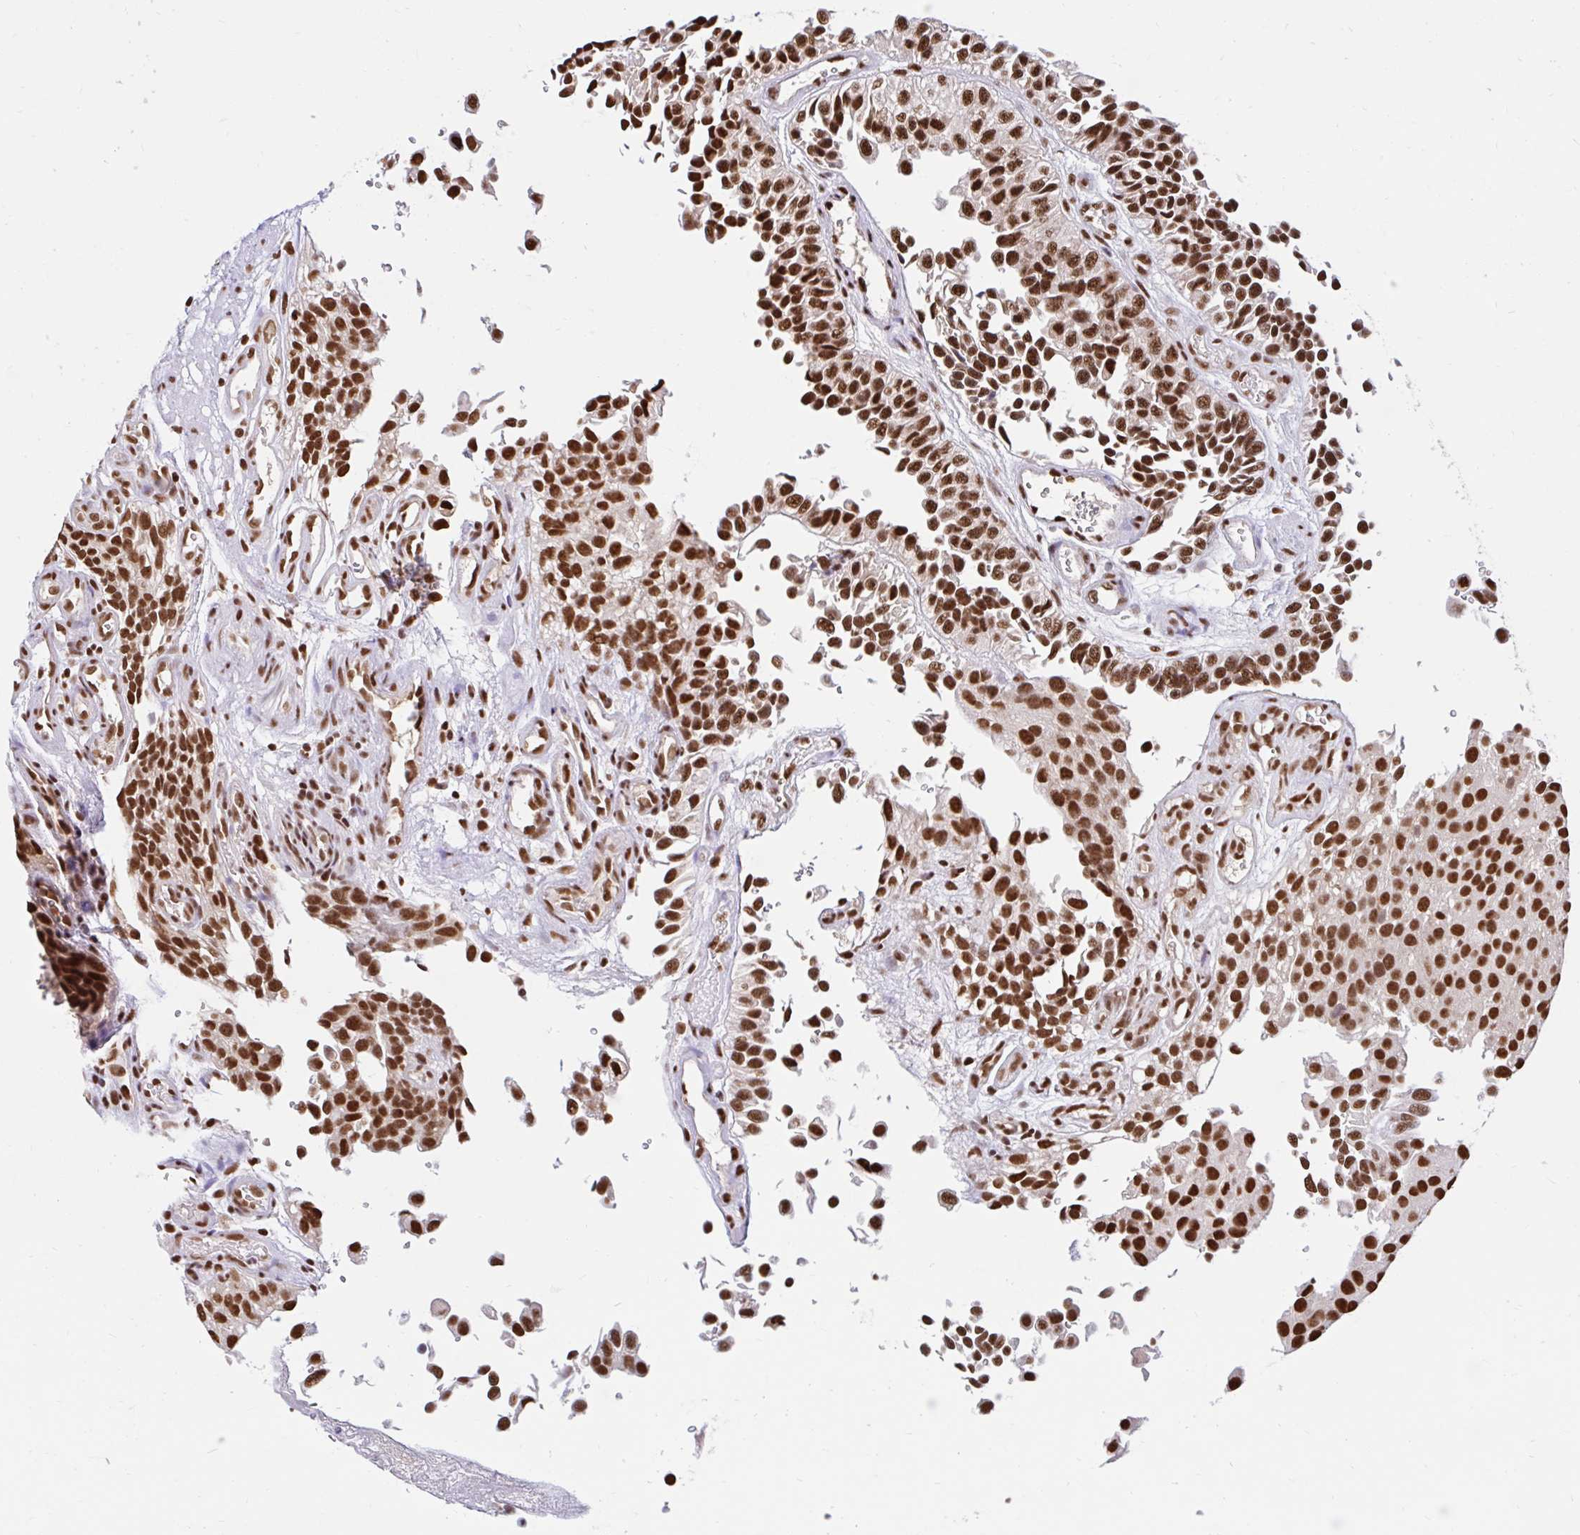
{"staining": {"intensity": "strong", "quantity": ">75%", "location": "nuclear"}, "tissue": "urothelial cancer", "cell_type": "Tumor cells", "image_type": "cancer", "snomed": [{"axis": "morphology", "description": "Urothelial carcinoma, NOS"}, {"axis": "topography", "description": "Urinary bladder"}], "caption": "High-magnification brightfield microscopy of urothelial cancer stained with DAB (3,3'-diaminobenzidine) (brown) and counterstained with hematoxylin (blue). tumor cells exhibit strong nuclear staining is present in about>75% of cells.", "gene": "ABCA9", "patient": {"sex": "male", "age": 87}}